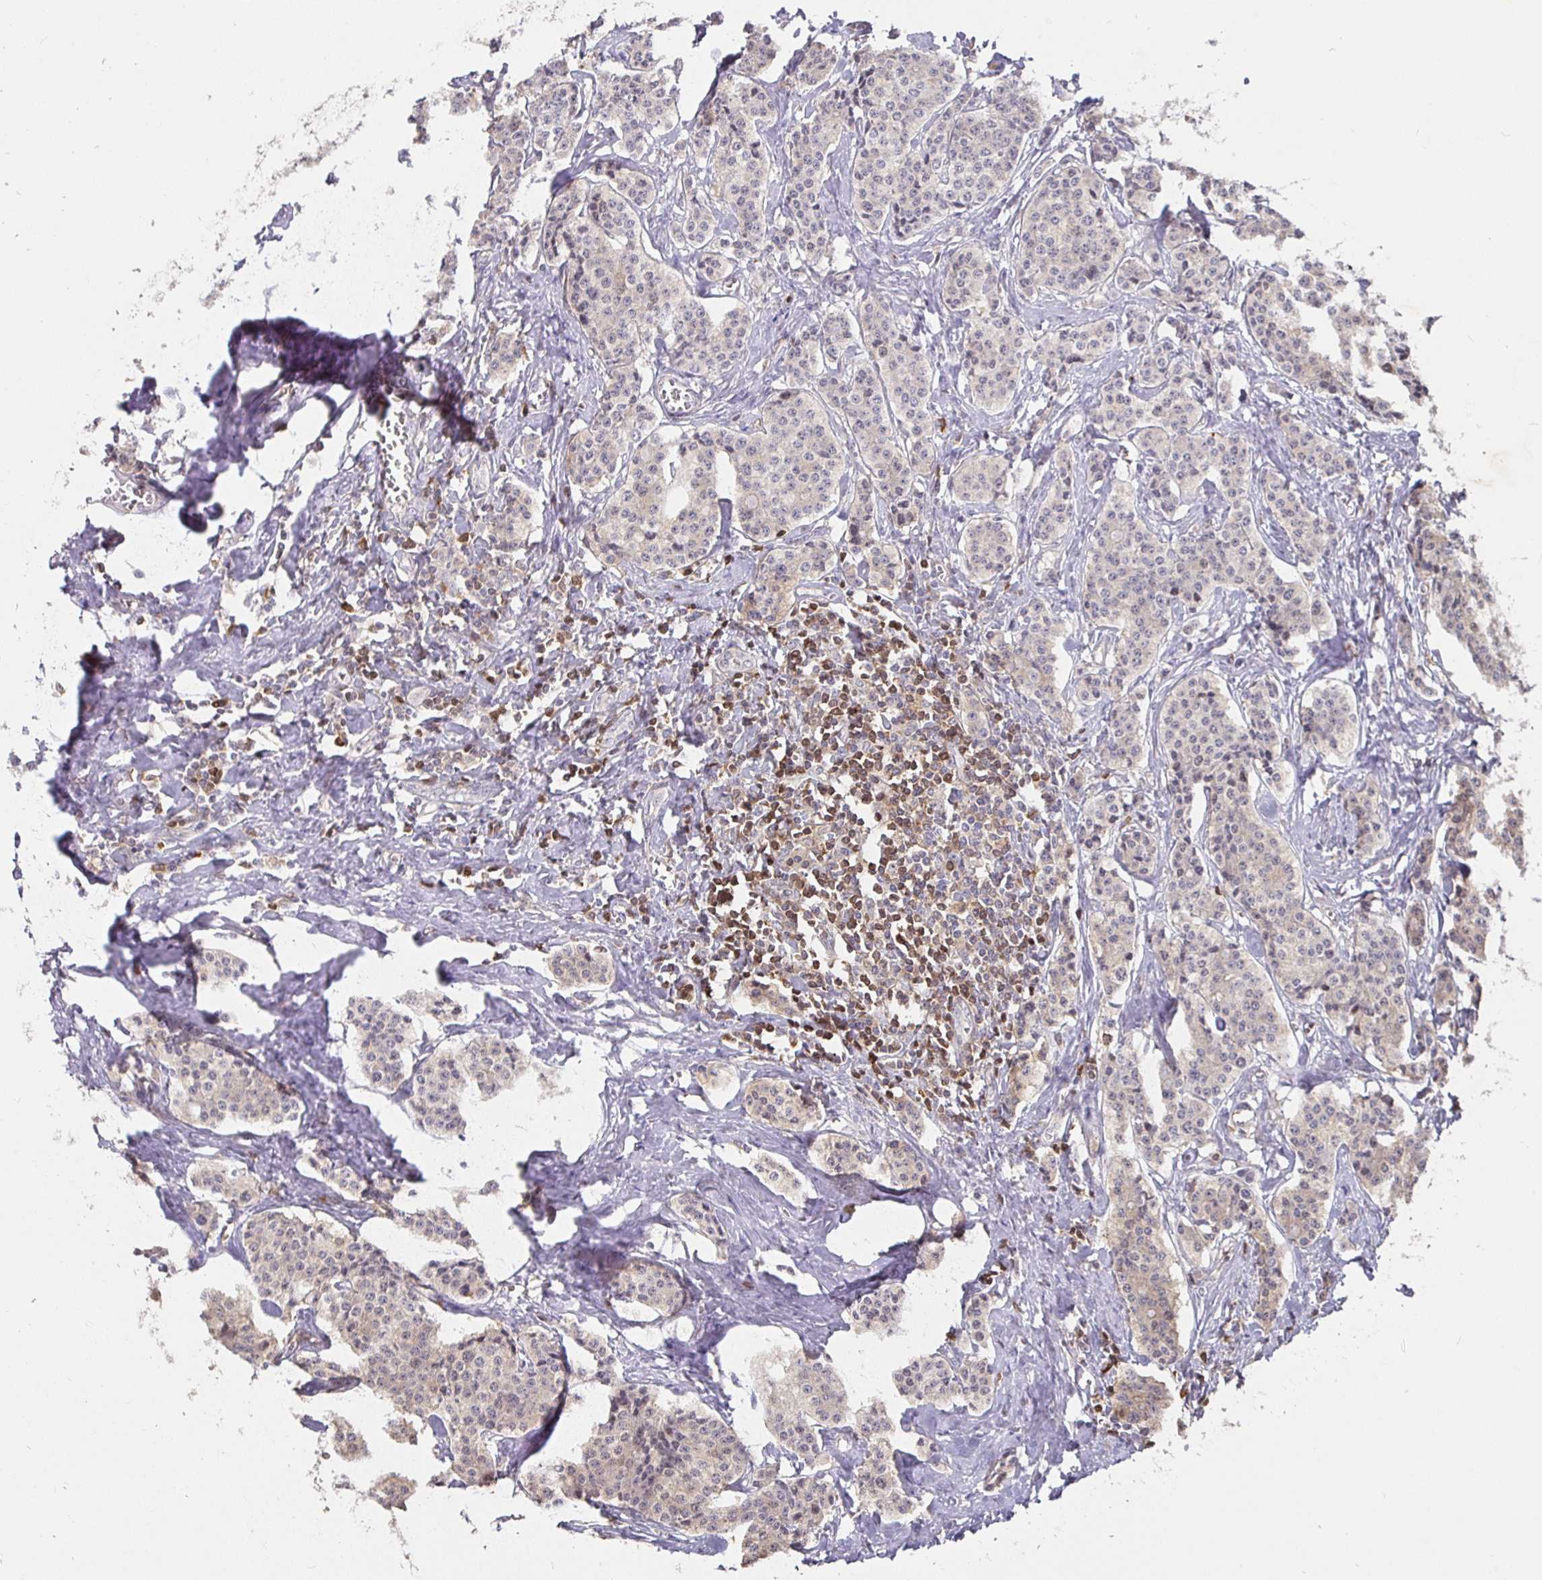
{"staining": {"intensity": "negative", "quantity": "none", "location": "none"}, "tissue": "carcinoid", "cell_type": "Tumor cells", "image_type": "cancer", "snomed": [{"axis": "morphology", "description": "Carcinoid, malignant, NOS"}, {"axis": "topography", "description": "Small intestine"}], "caption": "A micrograph of human malignant carcinoid is negative for staining in tumor cells.", "gene": "SHISA4", "patient": {"sex": "female", "age": 64}}